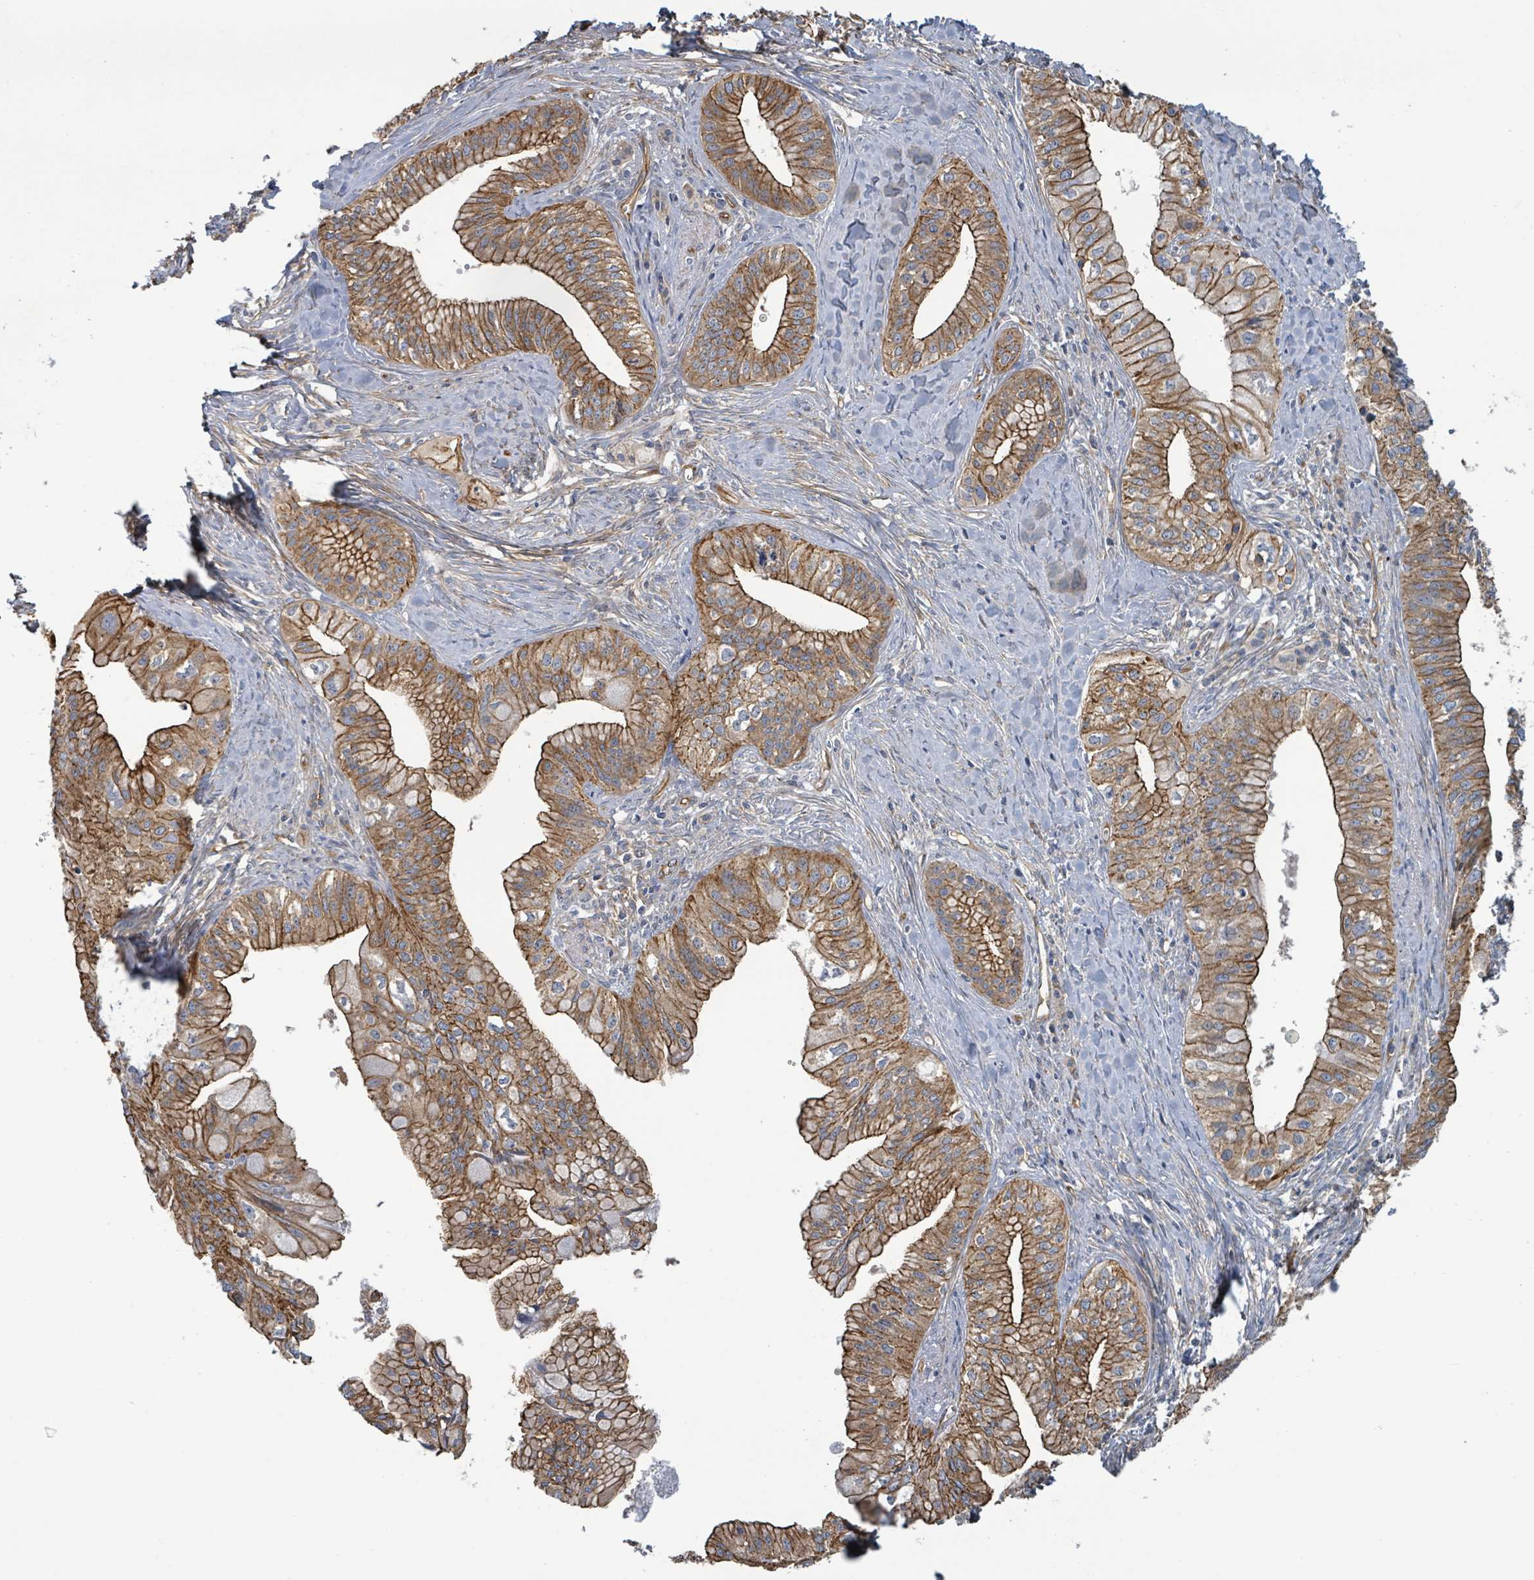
{"staining": {"intensity": "moderate", "quantity": ">75%", "location": "cytoplasmic/membranous"}, "tissue": "pancreatic cancer", "cell_type": "Tumor cells", "image_type": "cancer", "snomed": [{"axis": "morphology", "description": "Adenocarcinoma, NOS"}, {"axis": "topography", "description": "Pancreas"}], "caption": "This is a micrograph of immunohistochemistry (IHC) staining of pancreatic cancer (adenocarcinoma), which shows moderate positivity in the cytoplasmic/membranous of tumor cells.", "gene": "LDOC1", "patient": {"sex": "male", "age": 71}}